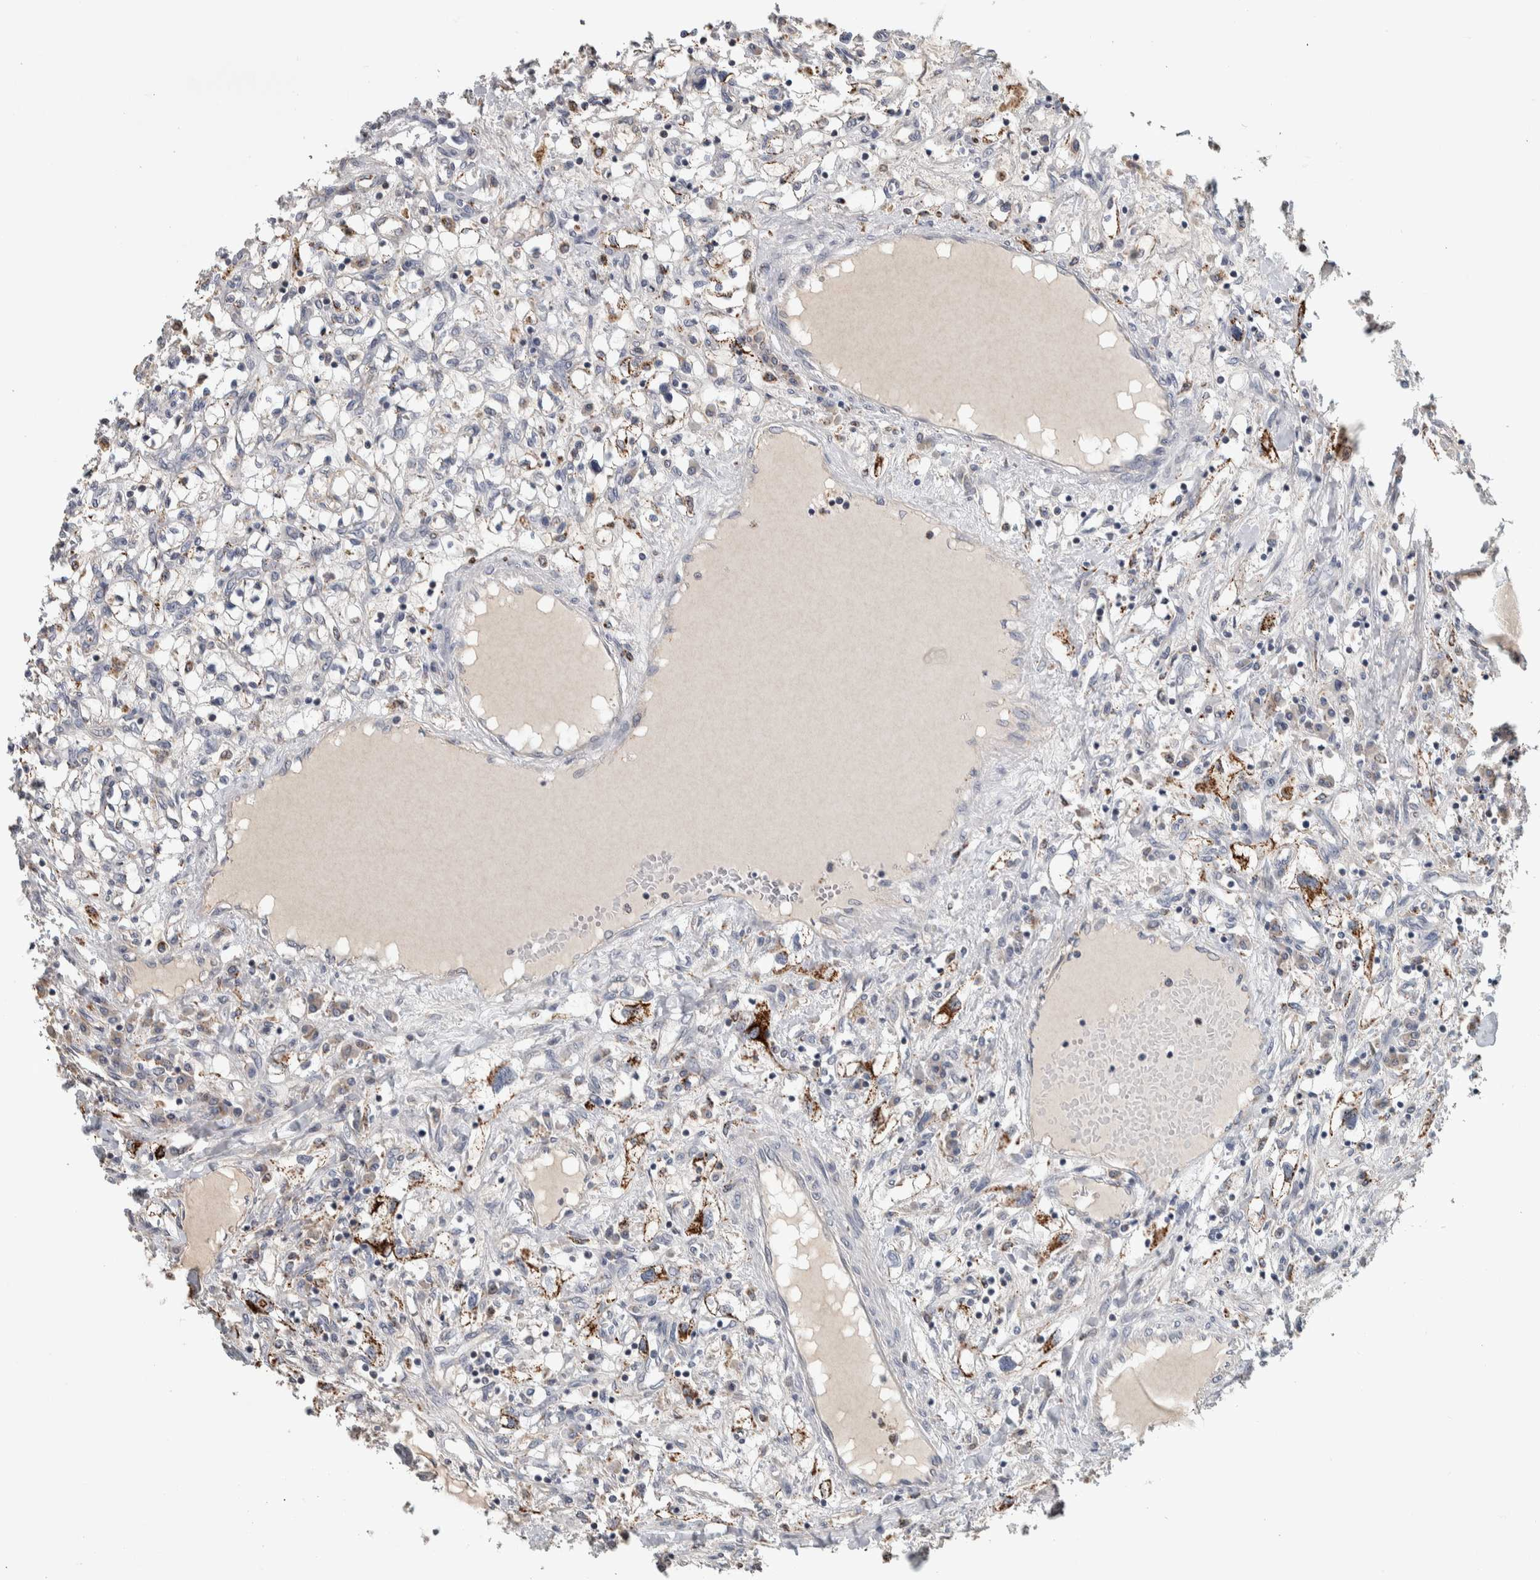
{"staining": {"intensity": "strong", "quantity": "<25%", "location": "cytoplasmic/membranous"}, "tissue": "renal cancer", "cell_type": "Tumor cells", "image_type": "cancer", "snomed": [{"axis": "morphology", "description": "Adenocarcinoma, NOS"}, {"axis": "topography", "description": "Kidney"}], "caption": "A brown stain labels strong cytoplasmic/membranous staining of a protein in human renal cancer tumor cells. (DAB (3,3'-diaminobenzidine) IHC, brown staining for protein, blue staining for nuclei).", "gene": "FAM78A", "patient": {"sex": "male", "age": 68}}